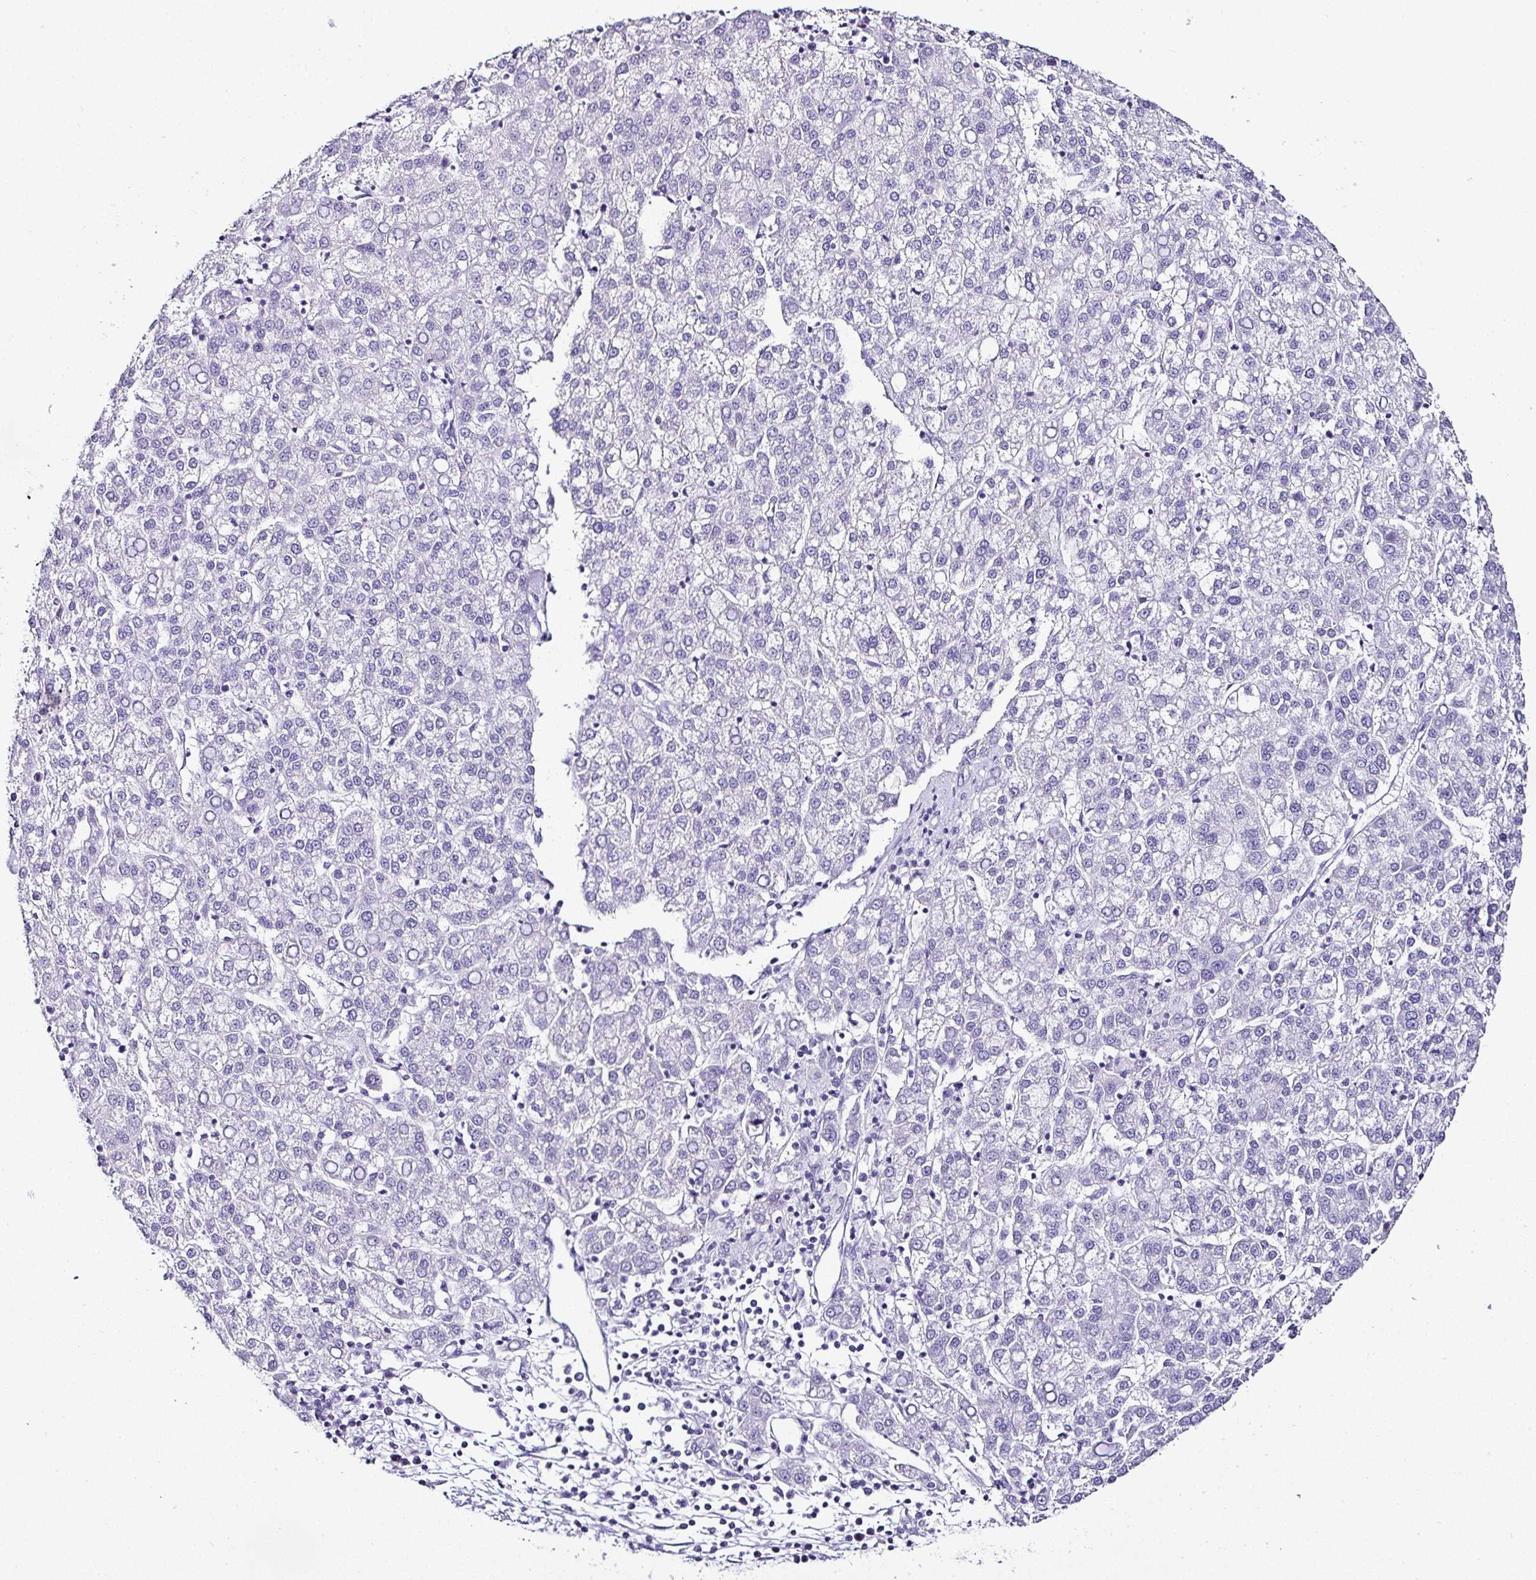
{"staining": {"intensity": "negative", "quantity": "none", "location": "none"}, "tissue": "liver cancer", "cell_type": "Tumor cells", "image_type": "cancer", "snomed": [{"axis": "morphology", "description": "Carcinoma, Hepatocellular, NOS"}, {"axis": "topography", "description": "Liver"}], "caption": "This histopathology image is of hepatocellular carcinoma (liver) stained with immunohistochemistry to label a protein in brown with the nuclei are counter-stained blue. There is no positivity in tumor cells.", "gene": "SERPINB3", "patient": {"sex": "female", "age": 58}}